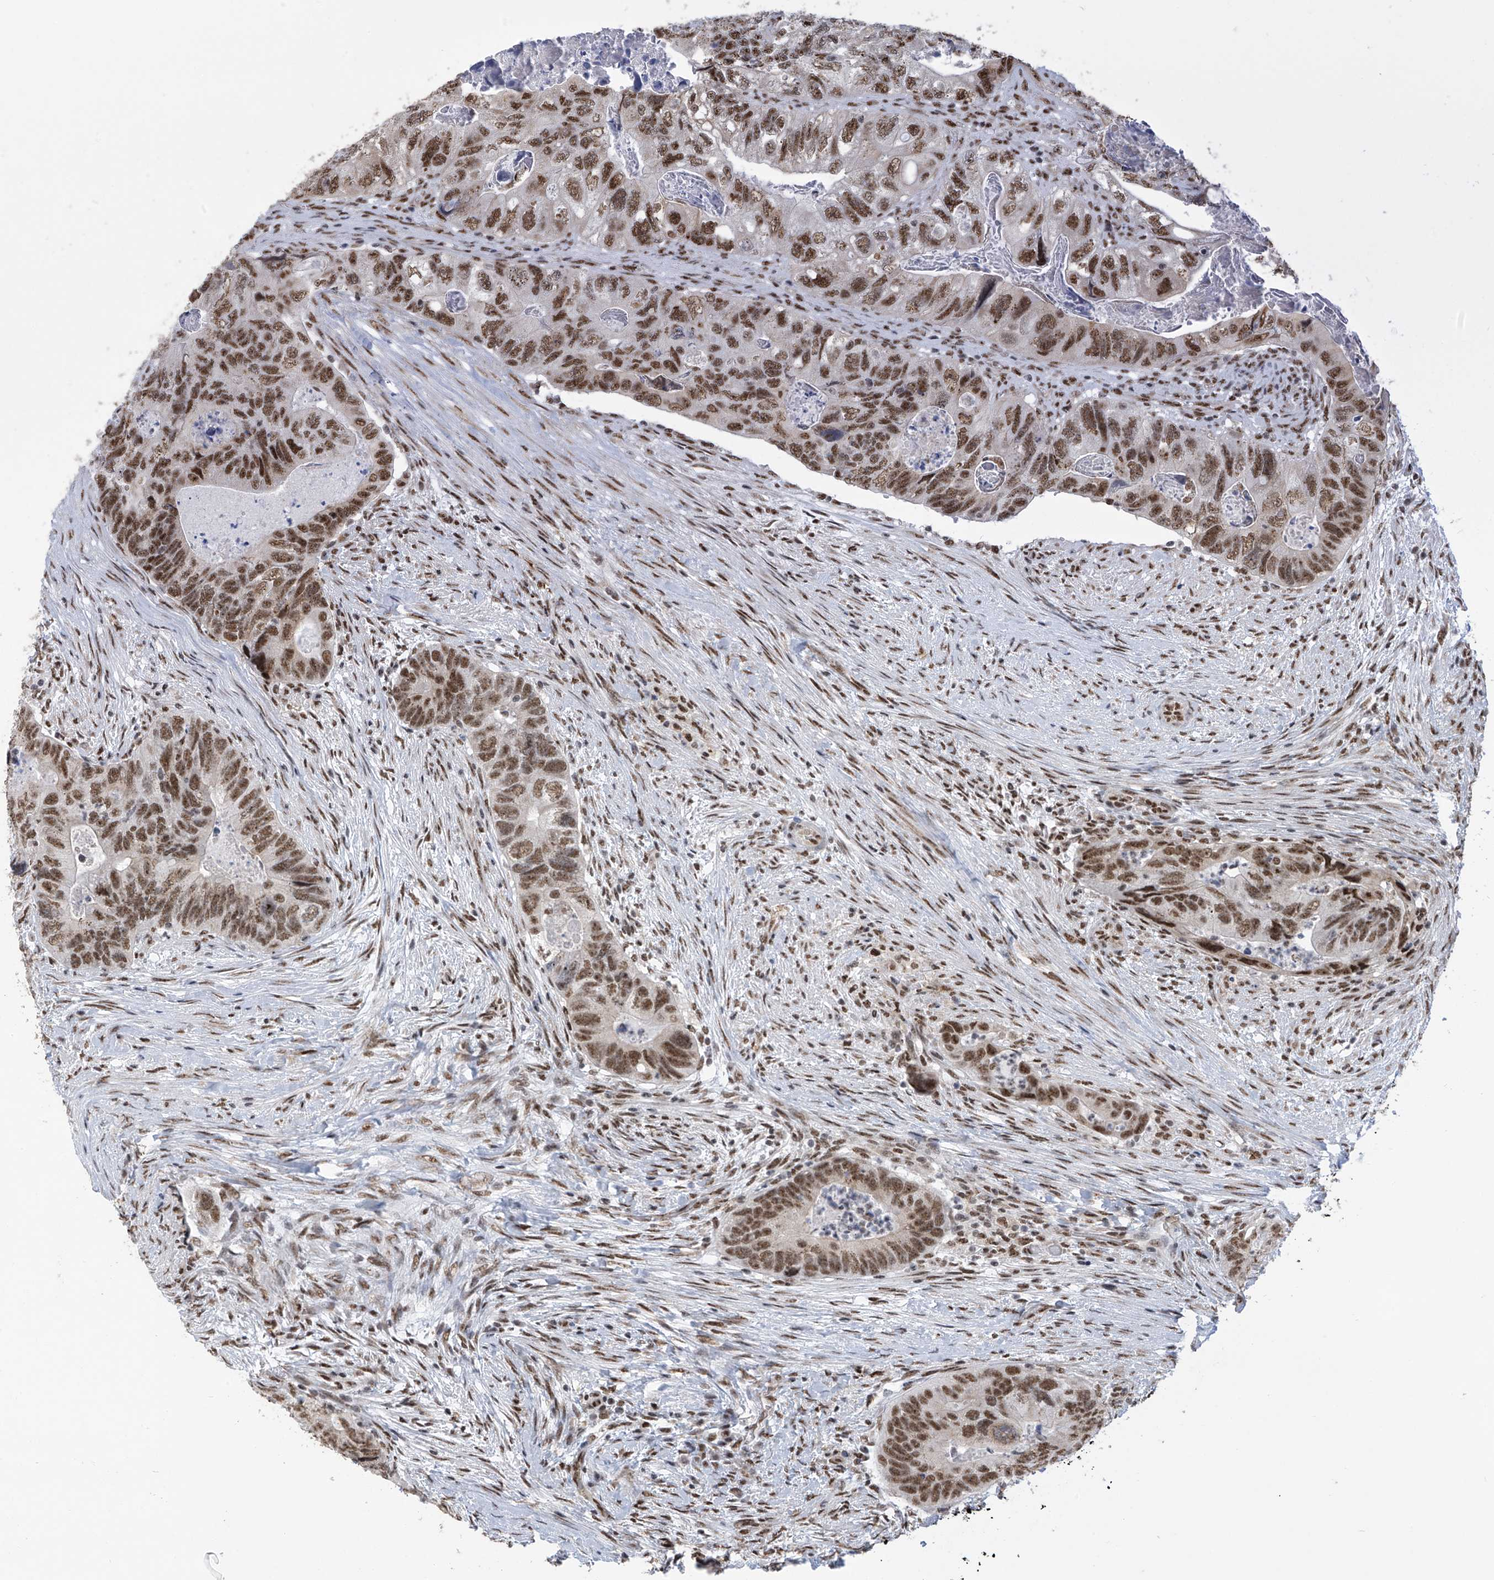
{"staining": {"intensity": "moderate", "quantity": ">75%", "location": "nuclear"}, "tissue": "colorectal cancer", "cell_type": "Tumor cells", "image_type": "cancer", "snomed": [{"axis": "morphology", "description": "Adenocarcinoma, NOS"}, {"axis": "topography", "description": "Rectum"}], "caption": "Immunohistochemistry (IHC) staining of colorectal adenocarcinoma, which displays medium levels of moderate nuclear expression in approximately >75% of tumor cells indicating moderate nuclear protein positivity. The staining was performed using DAB (brown) for protein detection and nuclei were counterstained in hematoxylin (blue).", "gene": "APLF", "patient": {"sex": "male", "age": 63}}